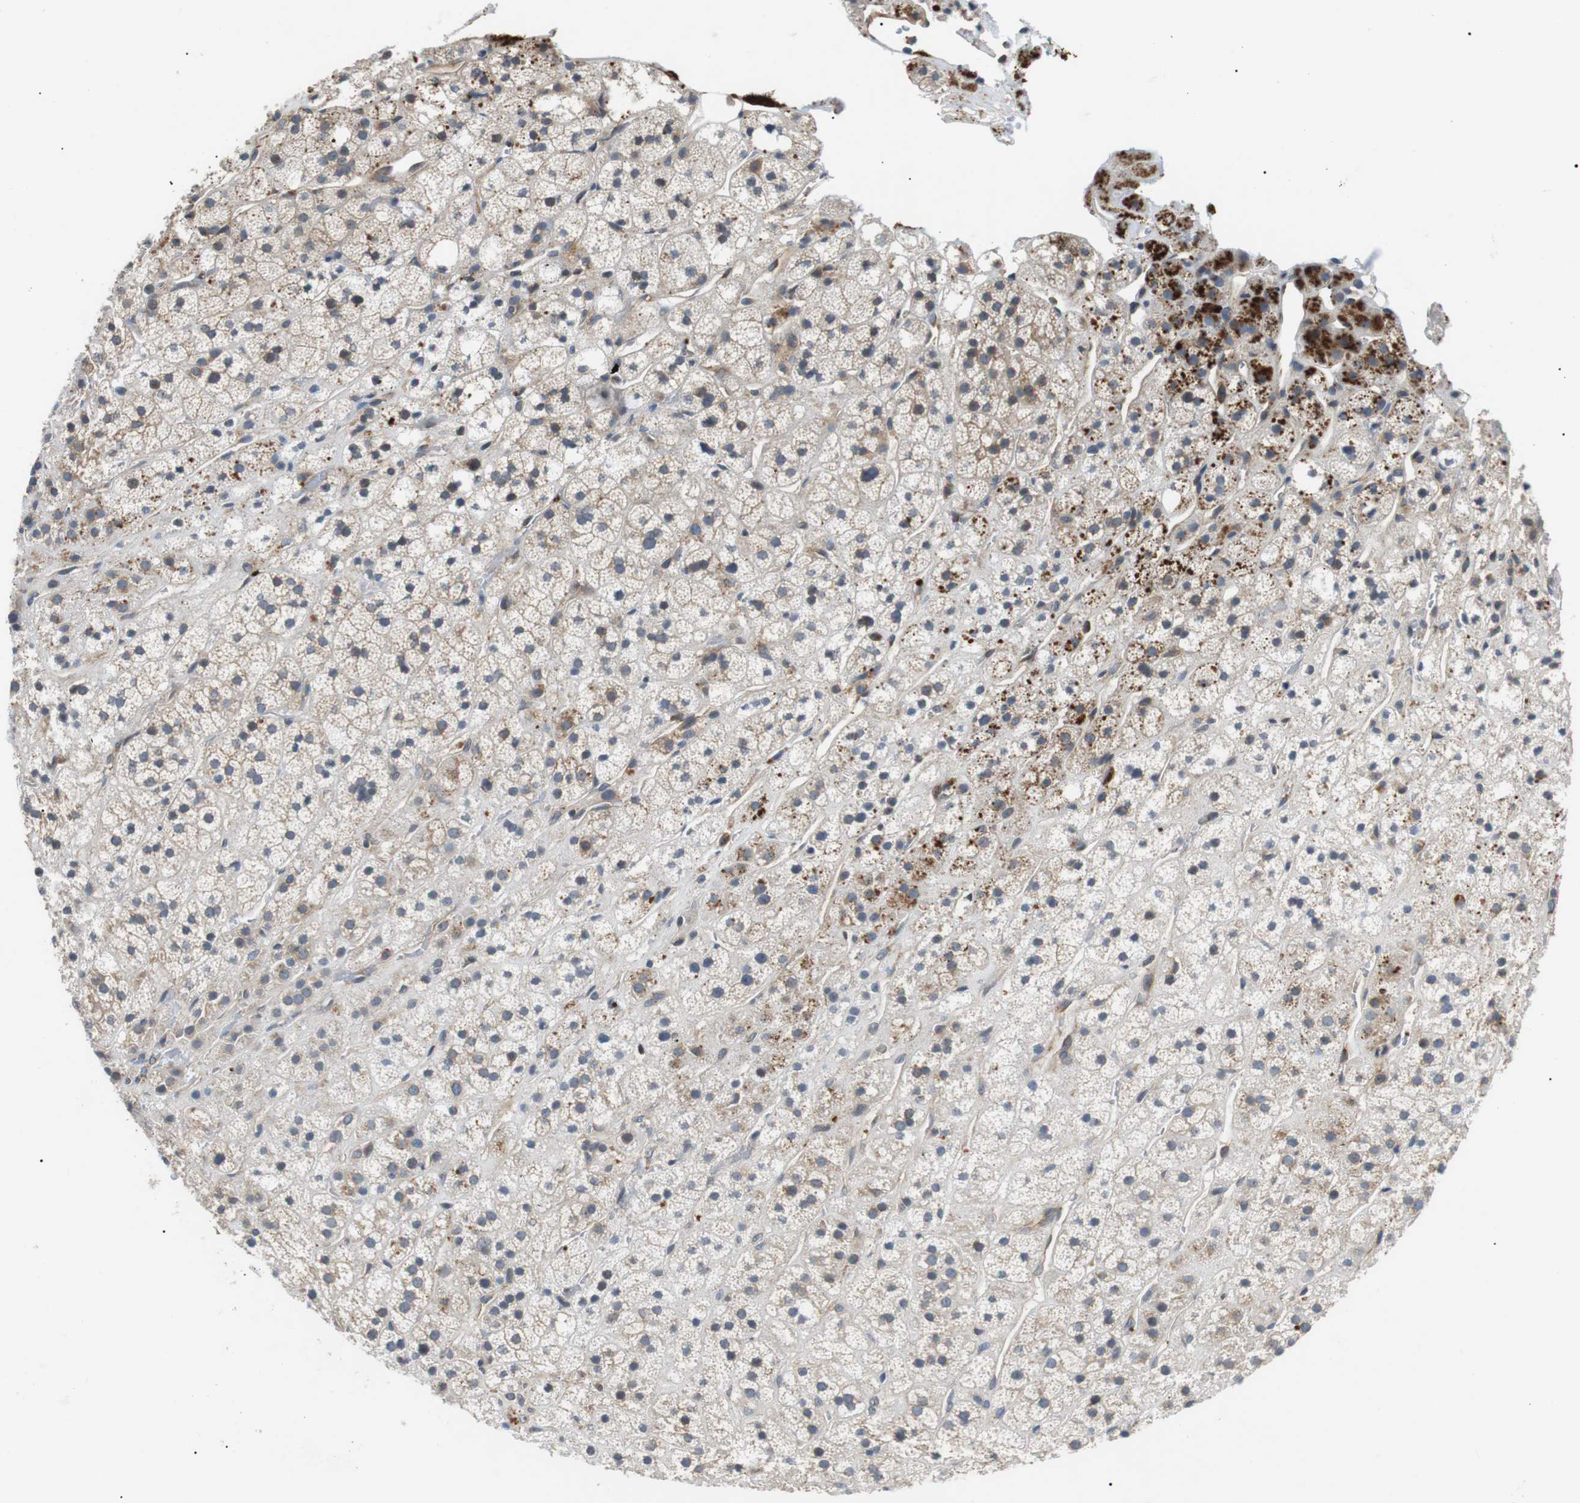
{"staining": {"intensity": "weak", "quantity": ">75%", "location": "cytoplasmic/membranous"}, "tissue": "adrenal gland", "cell_type": "Glandular cells", "image_type": "normal", "snomed": [{"axis": "morphology", "description": "Normal tissue, NOS"}, {"axis": "topography", "description": "Adrenal gland"}], "caption": "Immunohistochemistry image of normal adrenal gland: human adrenal gland stained using immunohistochemistry (IHC) displays low levels of weak protein expression localized specifically in the cytoplasmic/membranous of glandular cells, appearing as a cytoplasmic/membranous brown color.", "gene": "DIPK1A", "patient": {"sex": "male", "age": 56}}